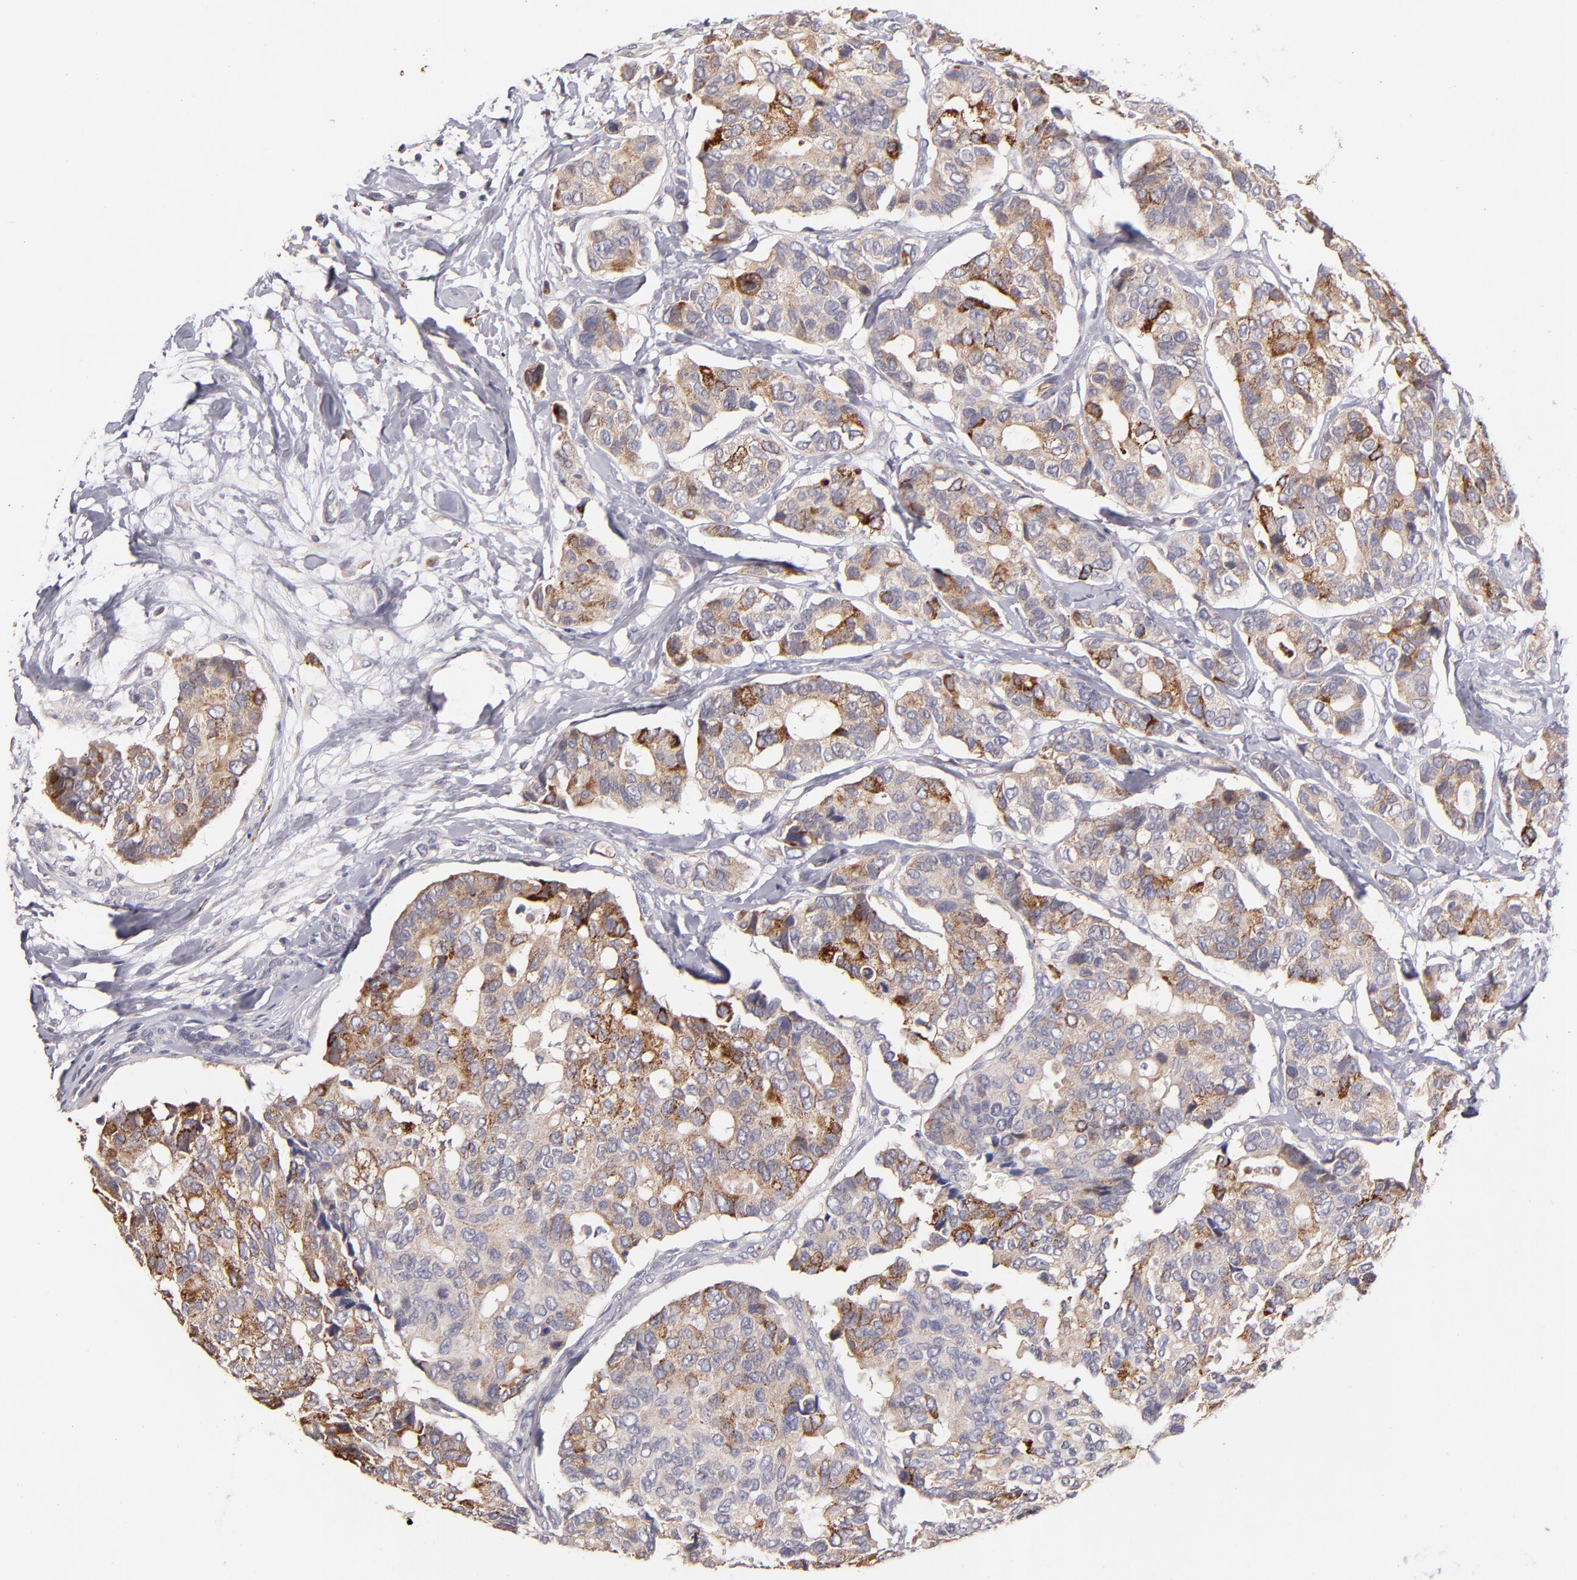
{"staining": {"intensity": "strong", "quantity": "25%-75%", "location": "cytoplasmic/membranous"}, "tissue": "breast cancer", "cell_type": "Tumor cells", "image_type": "cancer", "snomed": [{"axis": "morphology", "description": "Duct carcinoma"}, {"axis": "topography", "description": "Breast"}], "caption": "The histopathology image shows immunohistochemical staining of breast cancer (invasive ductal carcinoma). There is strong cytoplasmic/membranous staining is appreciated in approximately 25%-75% of tumor cells.", "gene": "GLDC", "patient": {"sex": "female", "age": 69}}